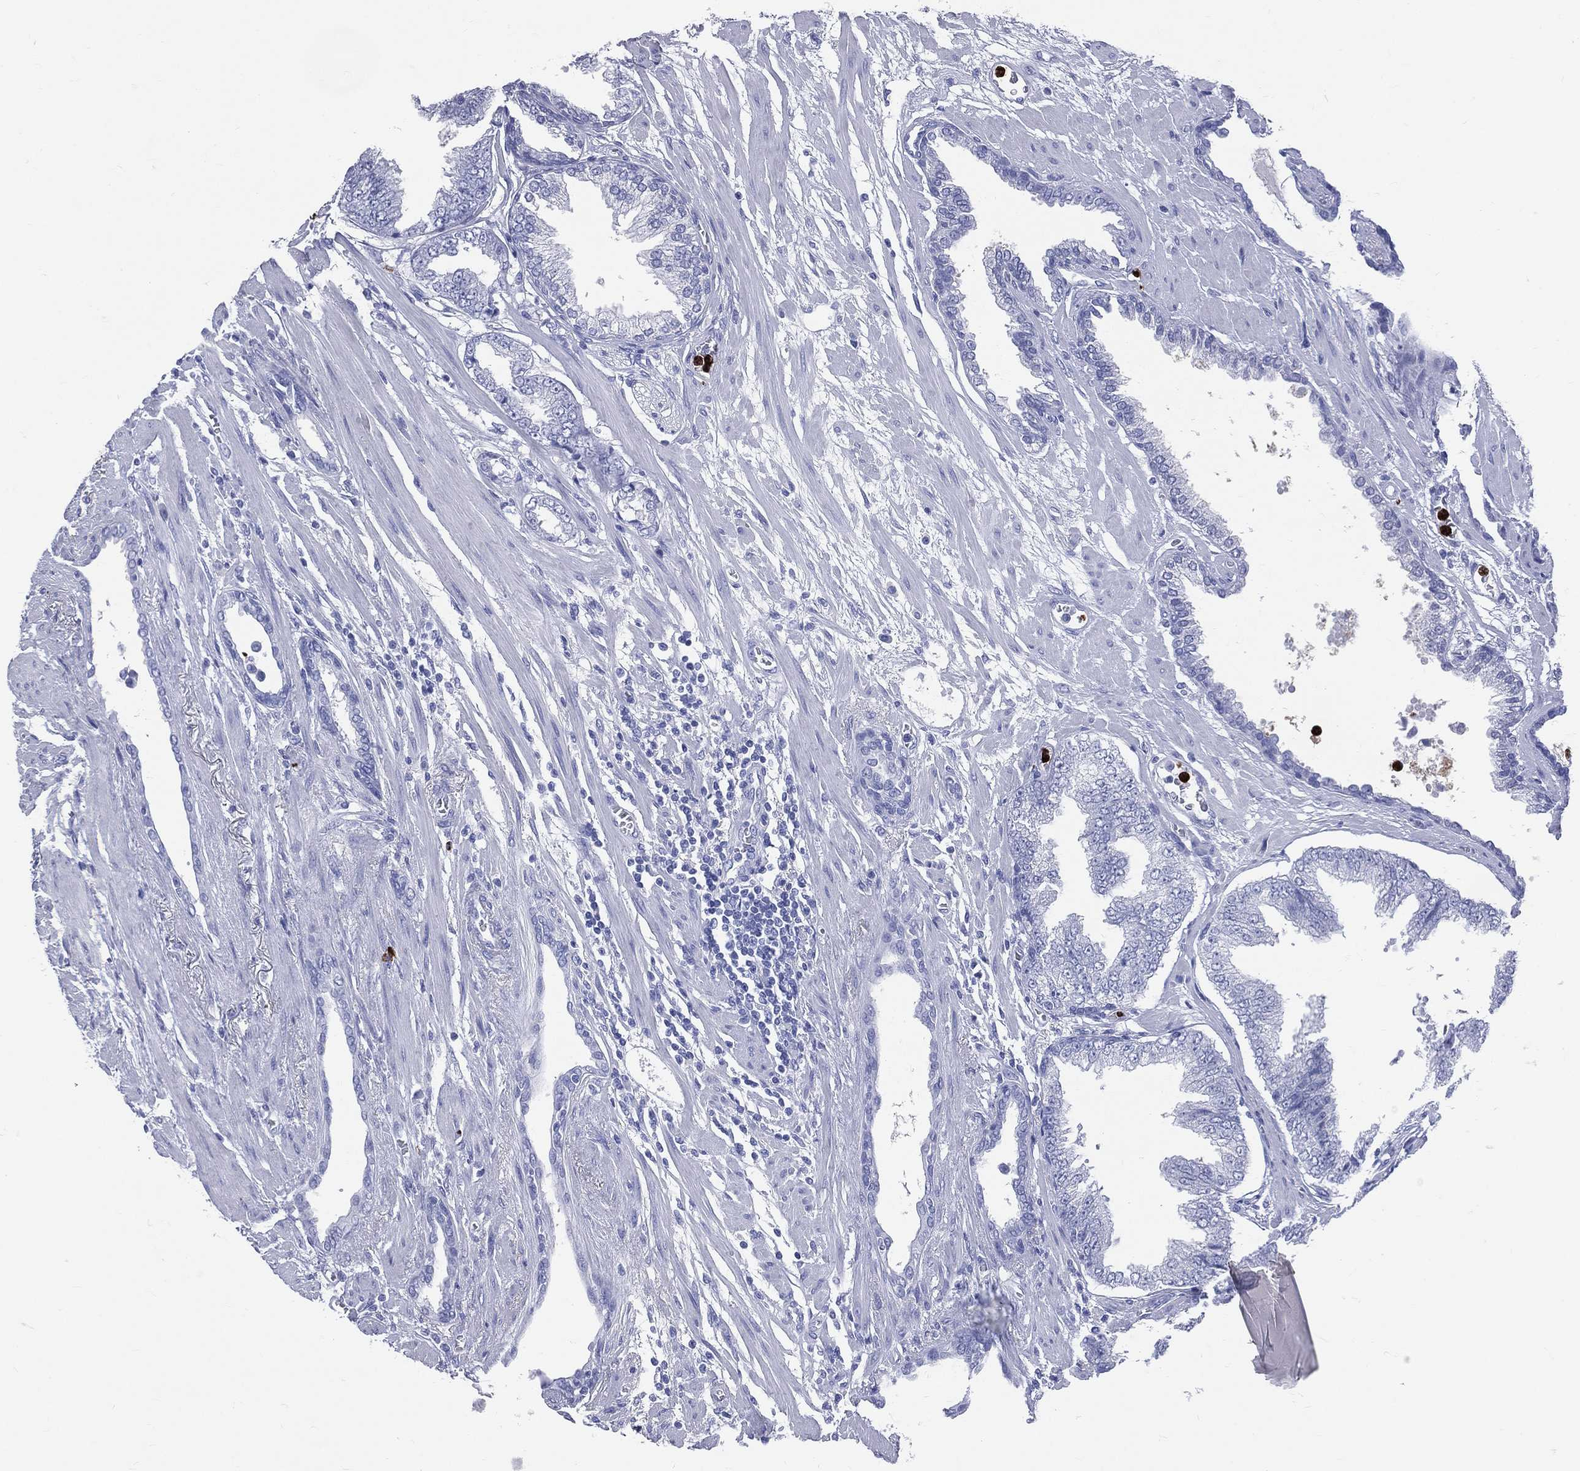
{"staining": {"intensity": "negative", "quantity": "none", "location": "none"}, "tissue": "prostate cancer", "cell_type": "Tumor cells", "image_type": "cancer", "snomed": [{"axis": "morphology", "description": "Adenocarcinoma, Low grade"}, {"axis": "topography", "description": "Prostate"}], "caption": "This photomicrograph is of prostate adenocarcinoma (low-grade) stained with immunohistochemistry (IHC) to label a protein in brown with the nuclei are counter-stained blue. There is no staining in tumor cells.", "gene": "PGLYRP1", "patient": {"sex": "male", "age": 69}}